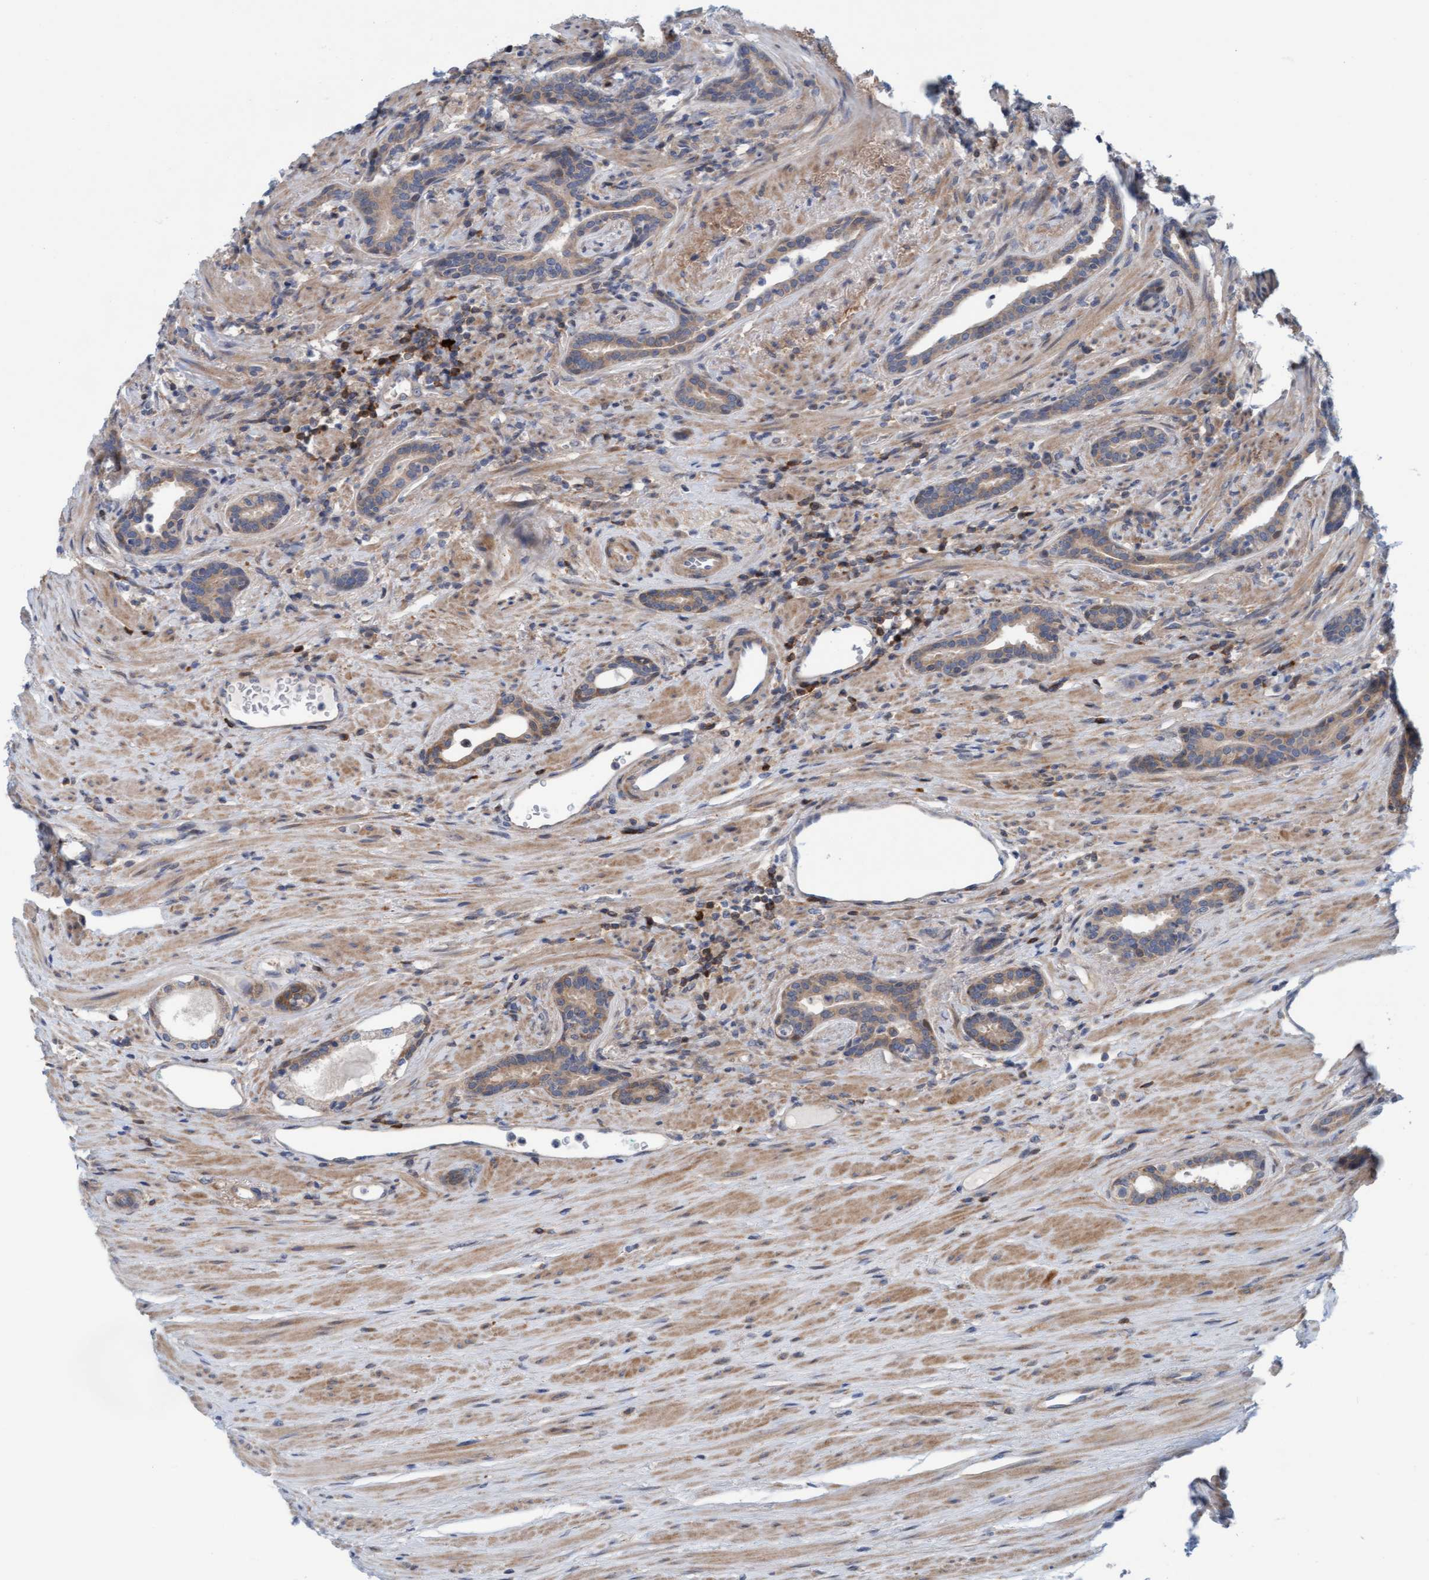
{"staining": {"intensity": "weak", "quantity": ">75%", "location": "cytoplasmic/membranous"}, "tissue": "prostate cancer", "cell_type": "Tumor cells", "image_type": "cancer", "snomed": [{"axis": "morphology", "description": "Adenocarcinoma, High grade"}, {"axis": "topography", "description": "Prostate"}], "caption": "DAB immunohistochemical staining of prostate cancer displays weak cytoplasmic/membranous protein positivity in about >75% of tumor cells. (brown staining indicates protein expression, while blue staining denotes nuclei).", "gene": "KLHL25", "patient": {"sex": "male", "age": 71}}